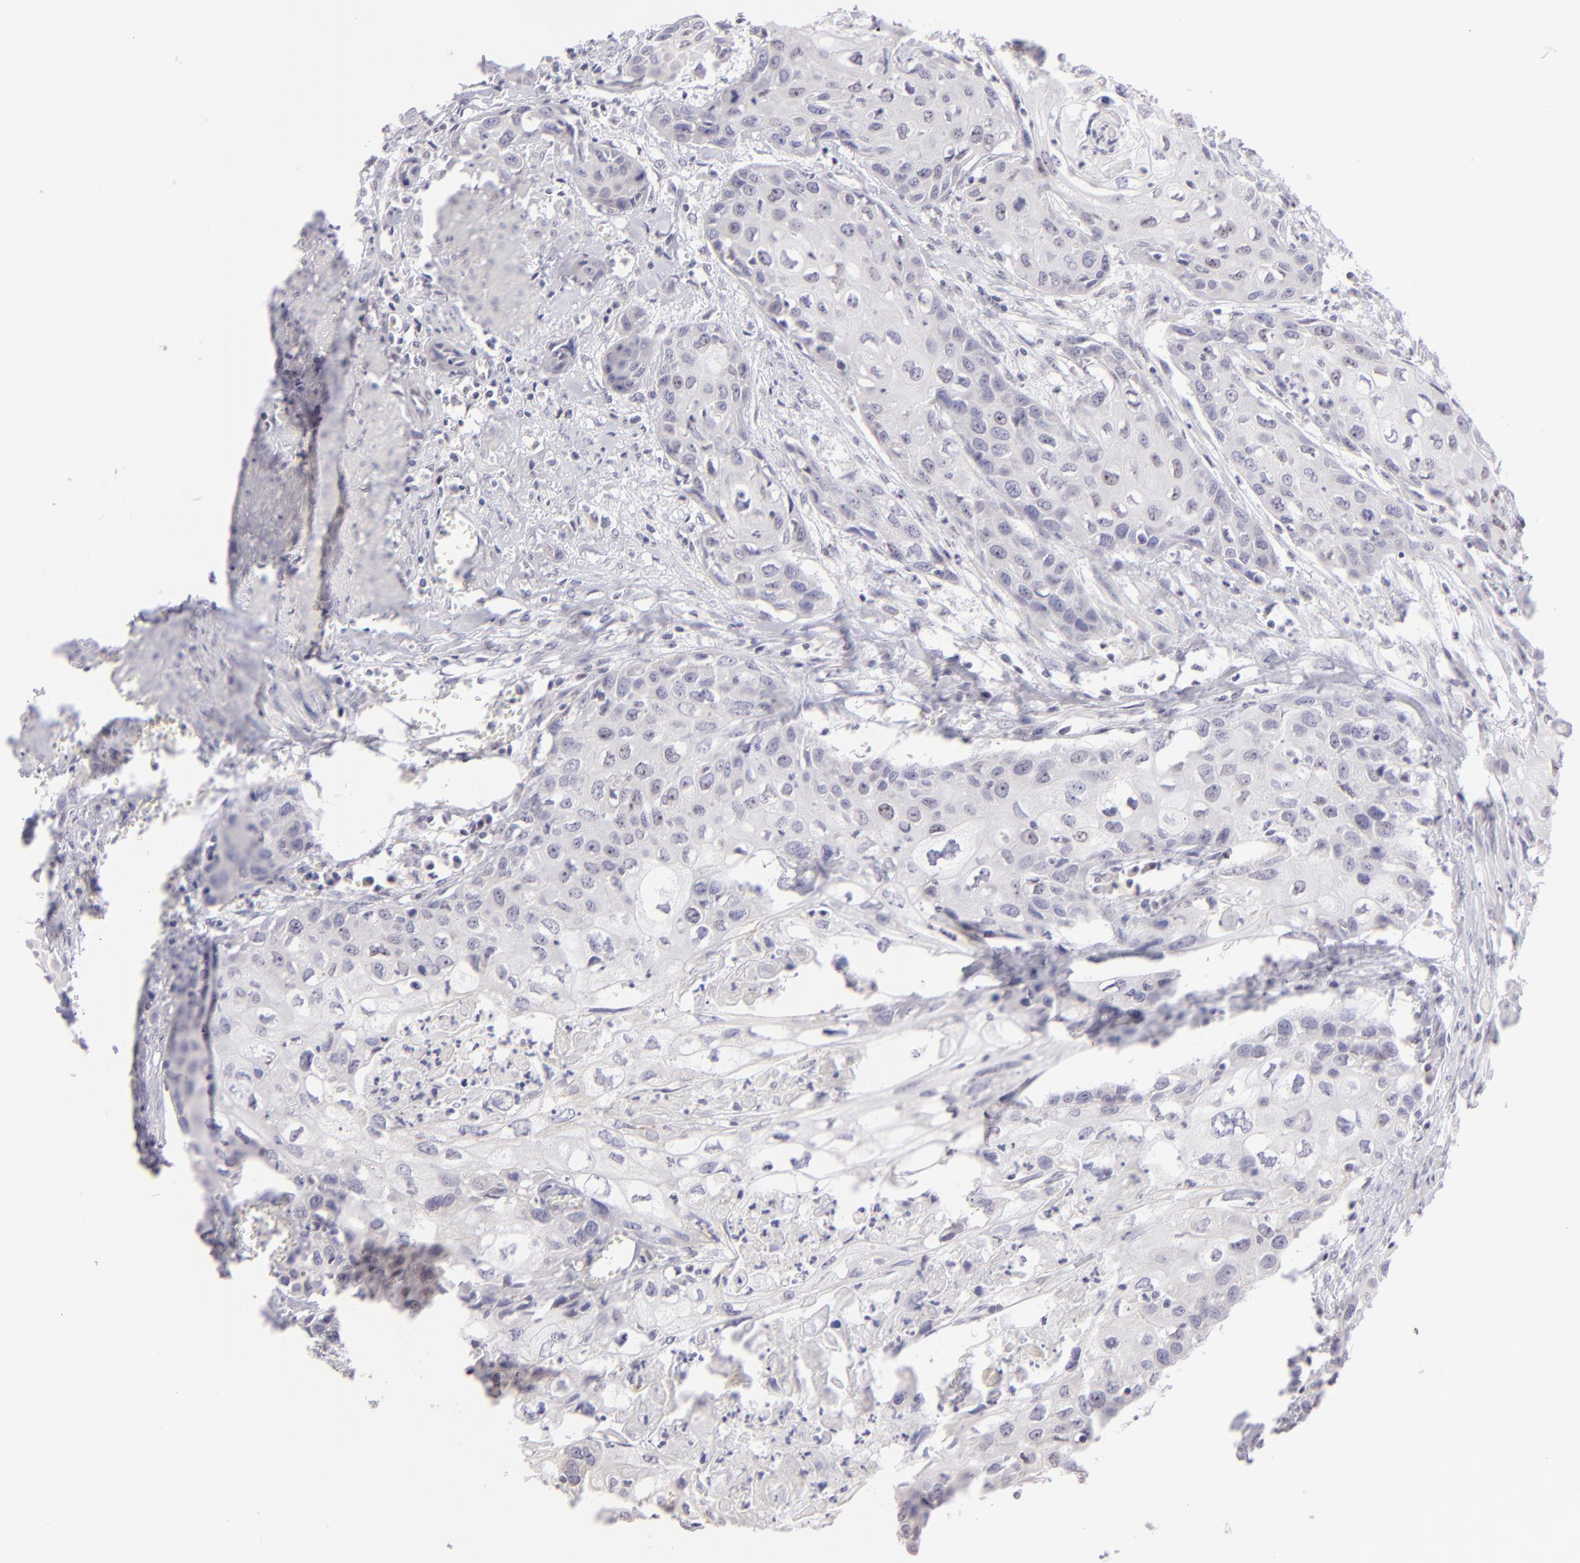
{"staining": {"intensity": "negative", "quantity": "none", "location": "none"}, "tissue": "urothelial cancer", "cell_type": "Tumor cells", "image_type": "cancer", "snomed": [{"axis": "morphology", "description": "Urothelial carcinoma, High grade"}, {"axis": "topography", "description": "Urinary bladder"}], "caption": "Human urothelial carcinoma (high-grade) stained for a protein using IHC shows no staining in tumor cells.", "gene": "MAGEA1", "patient": {"sex": "male", "age": 54}}